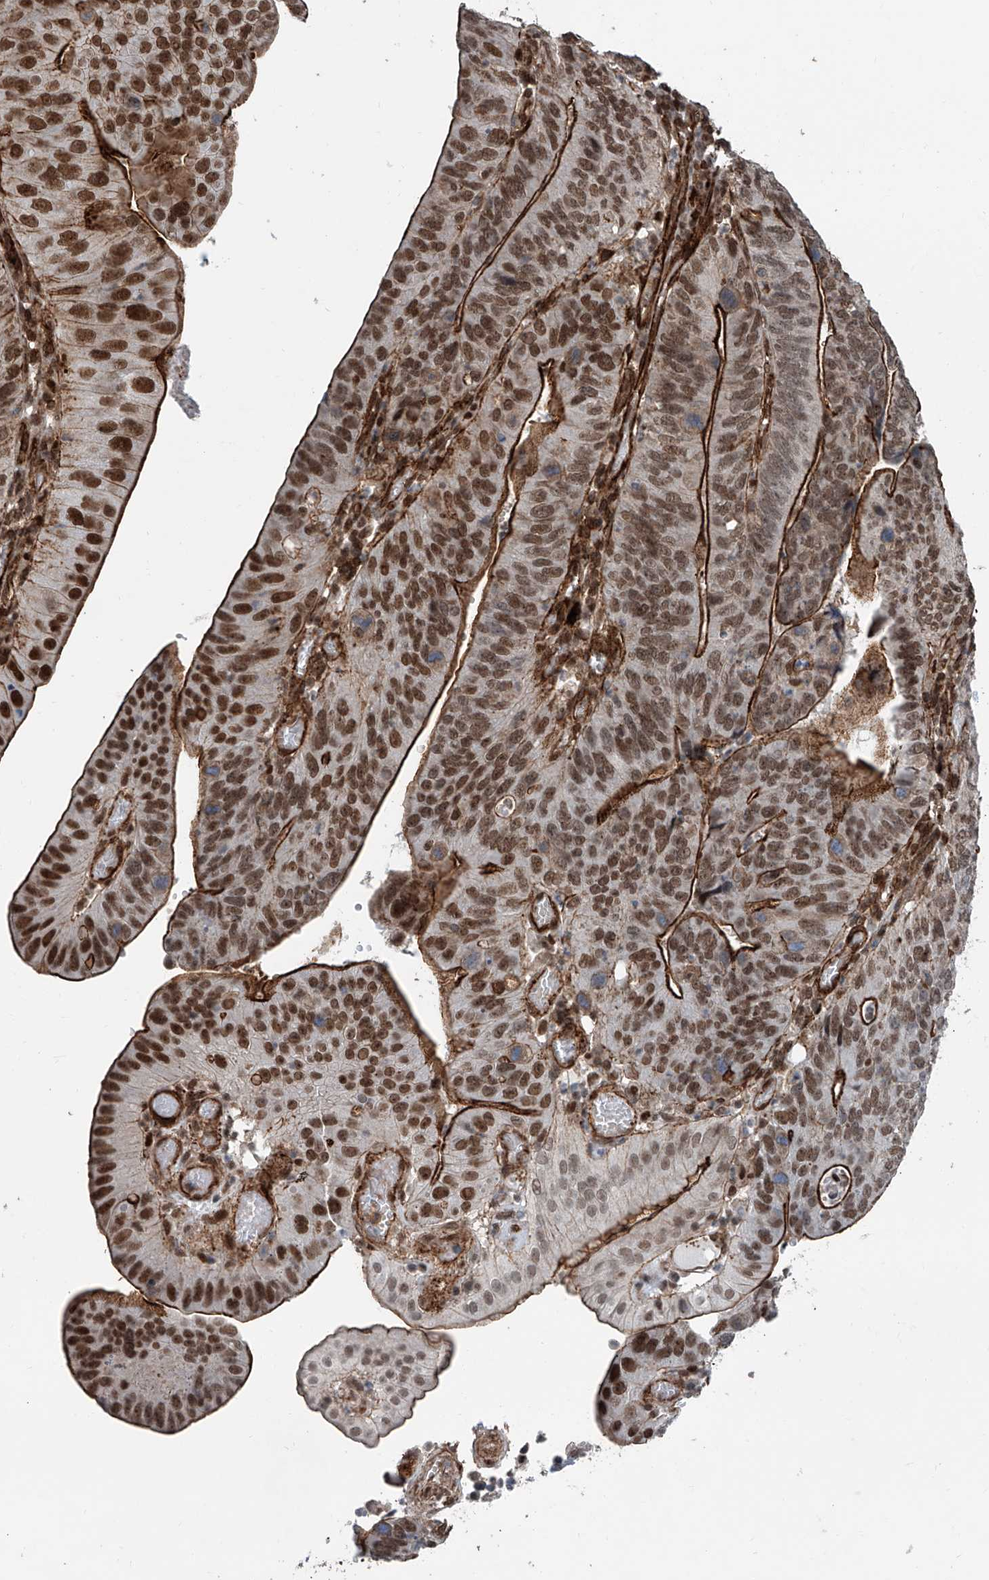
{"staining": {"intensity": "strong", "quantity": ">75%", "location": "cytoplasmic/membranous,nuclear"}, "tissue": "stomach cancer", "cell_type": "Tumor cells", "image_type": "cancer", "snomed": [{"axis": "morphology", "description": "Adenocarcinoma, NOS"}, {"axis": "topography", "description": "Stomach"}], "caption": "An image of stomach cancer (adenocarcinoma) stained for a protein reveals strong cytoplasmic/membranous and nuclear brown staining in tumor cells. The staining was performed using DAB, with brown indicating positive protein expression. Nuclei are stained blue with hematoxylin.", "gene": "SDE2", "patient": {"sex": "female", "age": 59}}